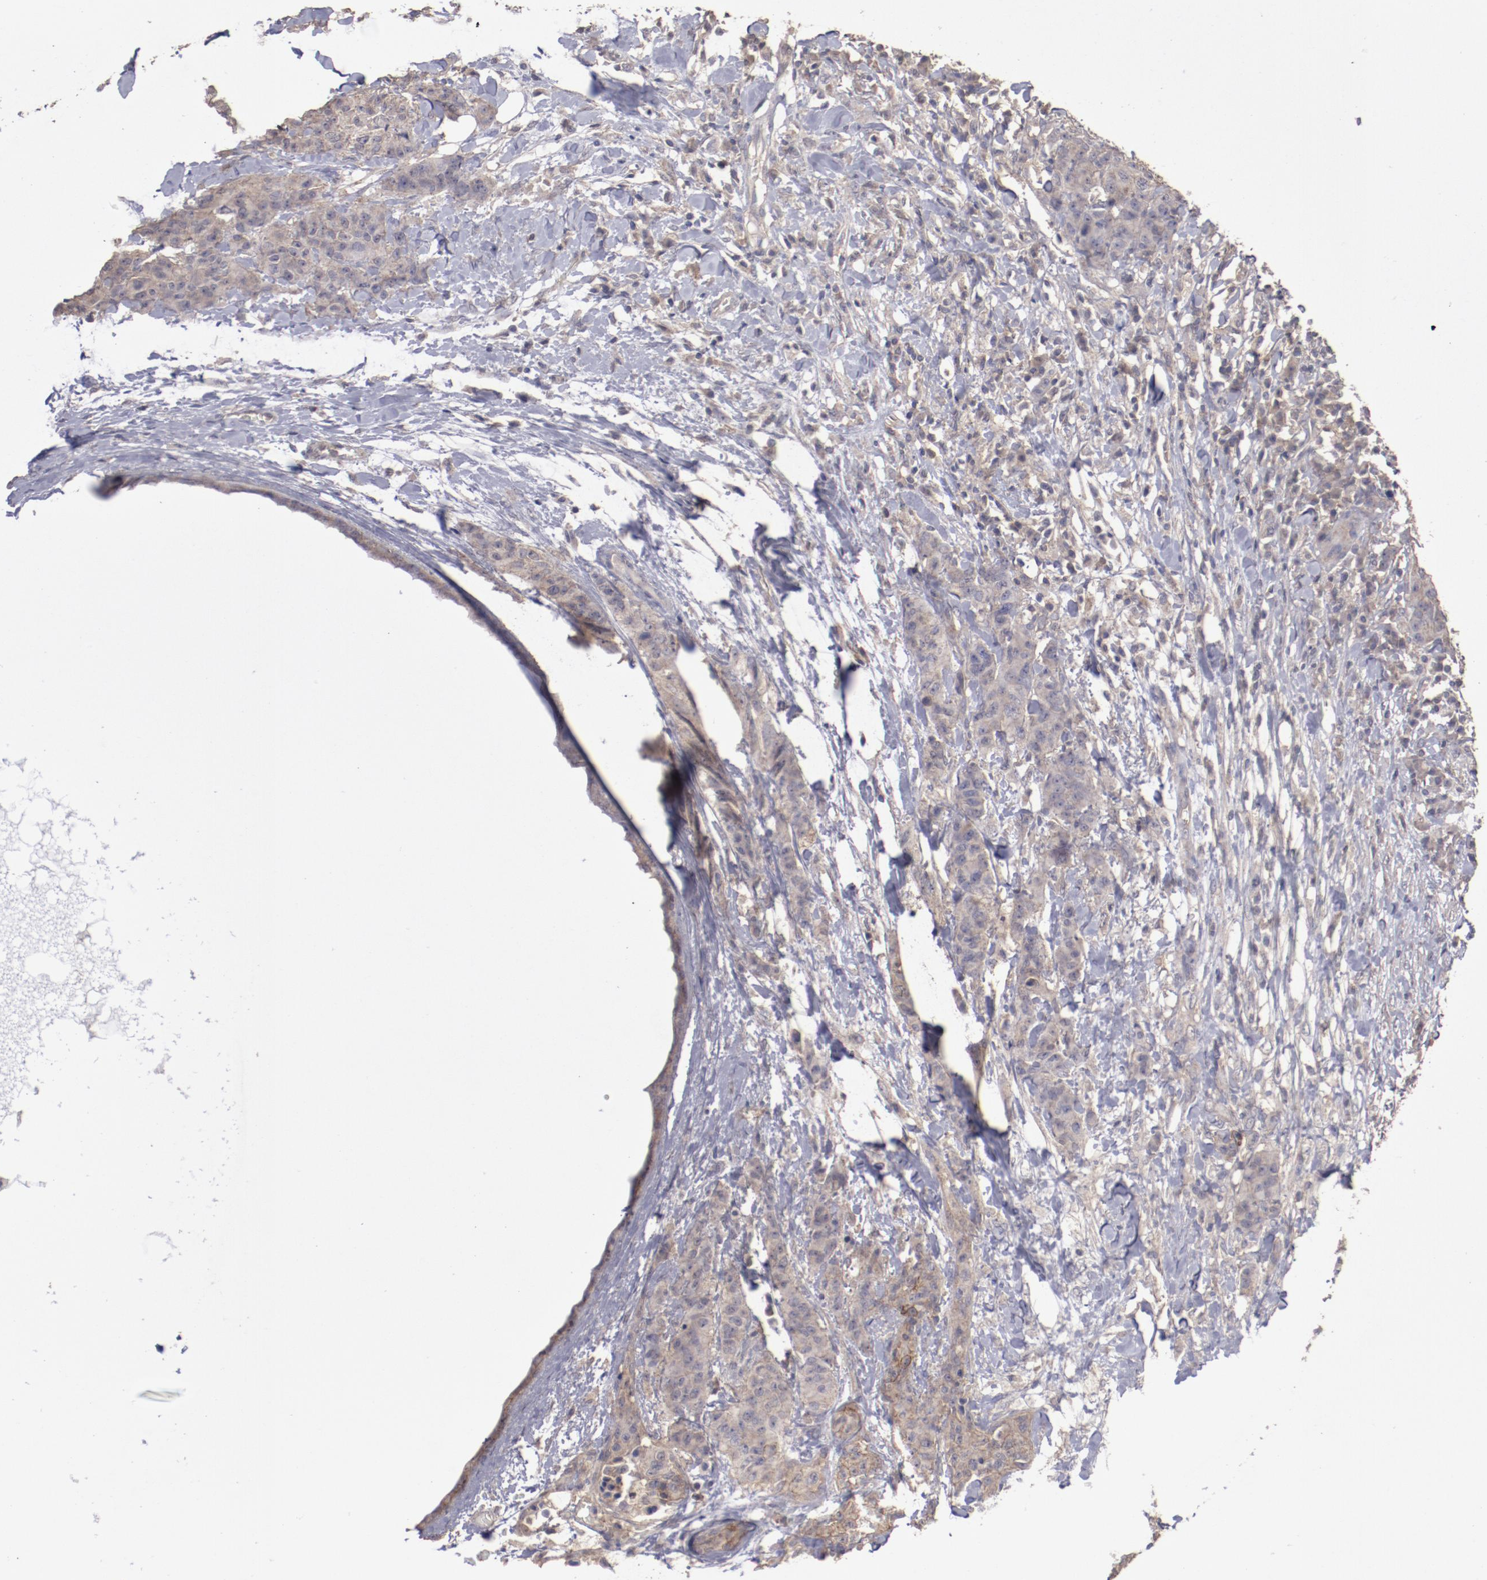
{"staining": {"intensity": "weak", "quantity": ">75%", "location": "cytoplasmic/membranous"}, "tissue": "breast cancer", "cell_type": "Tumor cells", "image_type": "cancer", "snomed": [{"axis": "morphology", "description": "Duct carcinoma"}, {"axis": "topography", "description": "Breast"}], "caption": "Intraductal carcinoma (breast) stained for a protein (brown) exhibits weak cytoplasmic/membranous positive staining in approximately >75% of tumor cells.", "gene": "FAT1", "patient": {"sex": "female", "age": 40}}